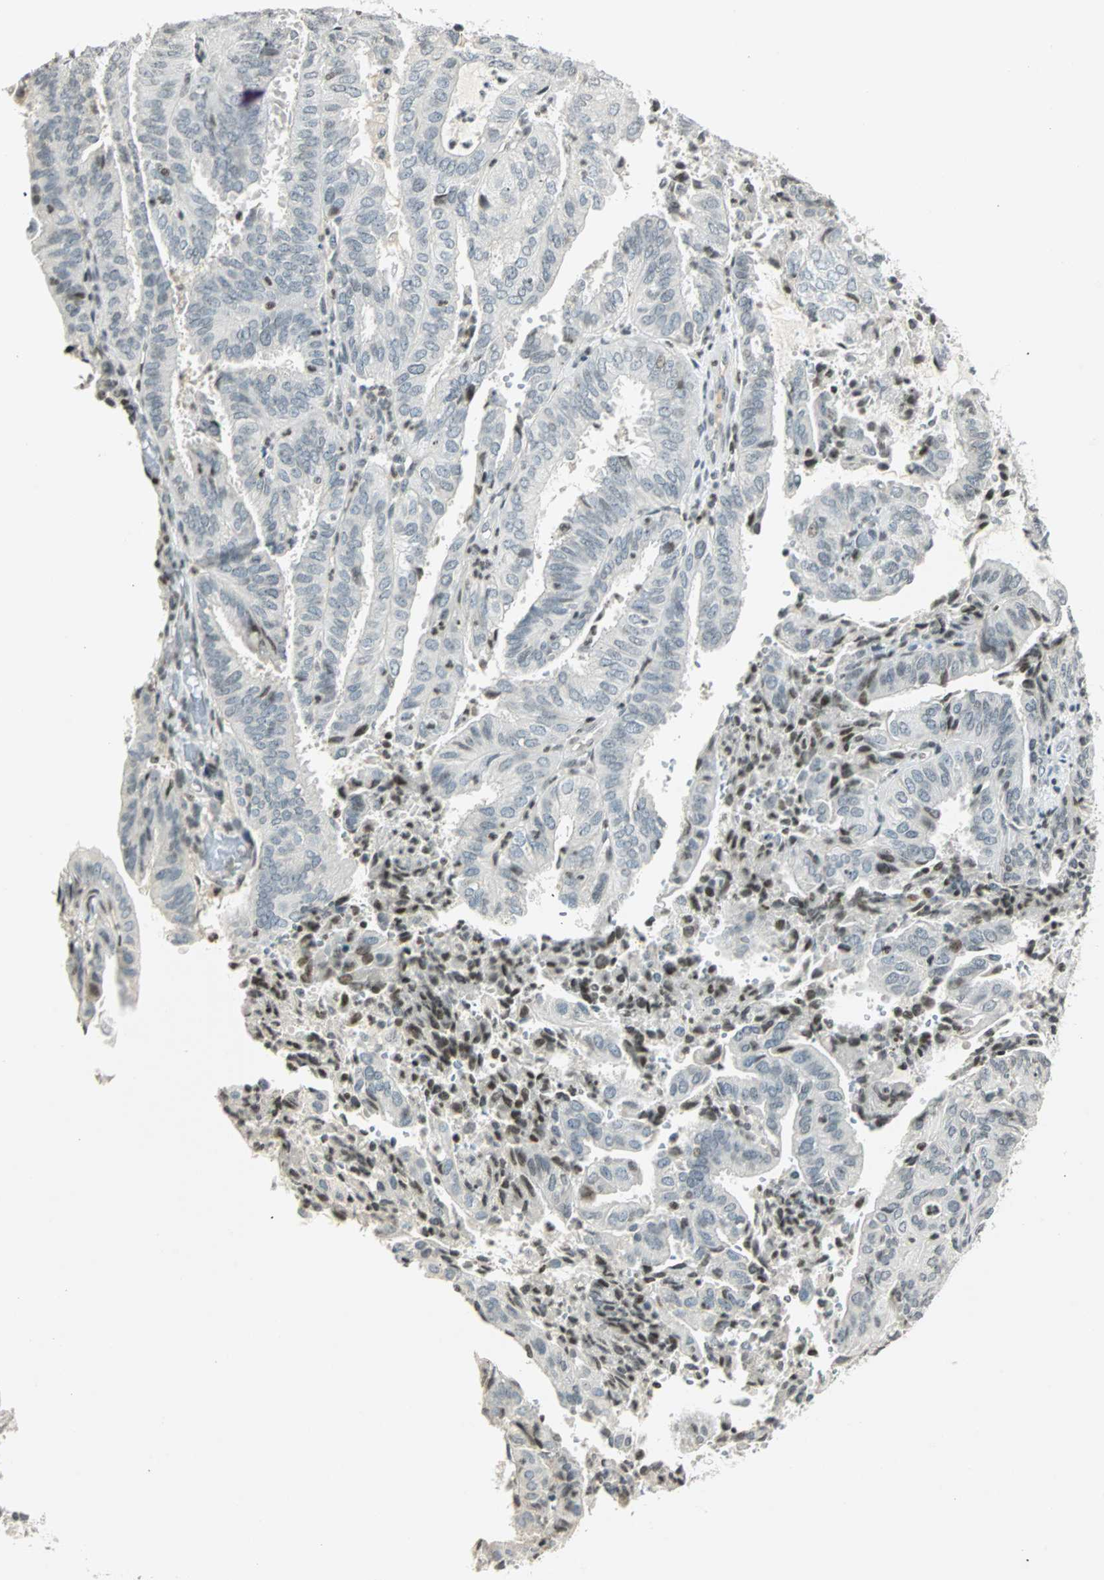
{"staining": {"intensity": "weak", "quantity": "<25%", "location": "nuclear"}, "tissue": "endometrial cancer", "cell_type": "Tumor cells", "image_type": "cancer", "snomed": [{"axis": "morphology", "description": "Adenocarcinoma, NOS"}, {"axis": "topography", "description": "Uterus"}], "caption": "Protein analysis of endometrial cancer reveals no significant expression in tumor cells. The staining was performed using DAB to visualize the protein expression in brown, while the nuclei were stained in blue with hematoxylin (Magnification: 20x).", "gene": "SMAD3", "patient": {"sex": "female", "age": 60}}